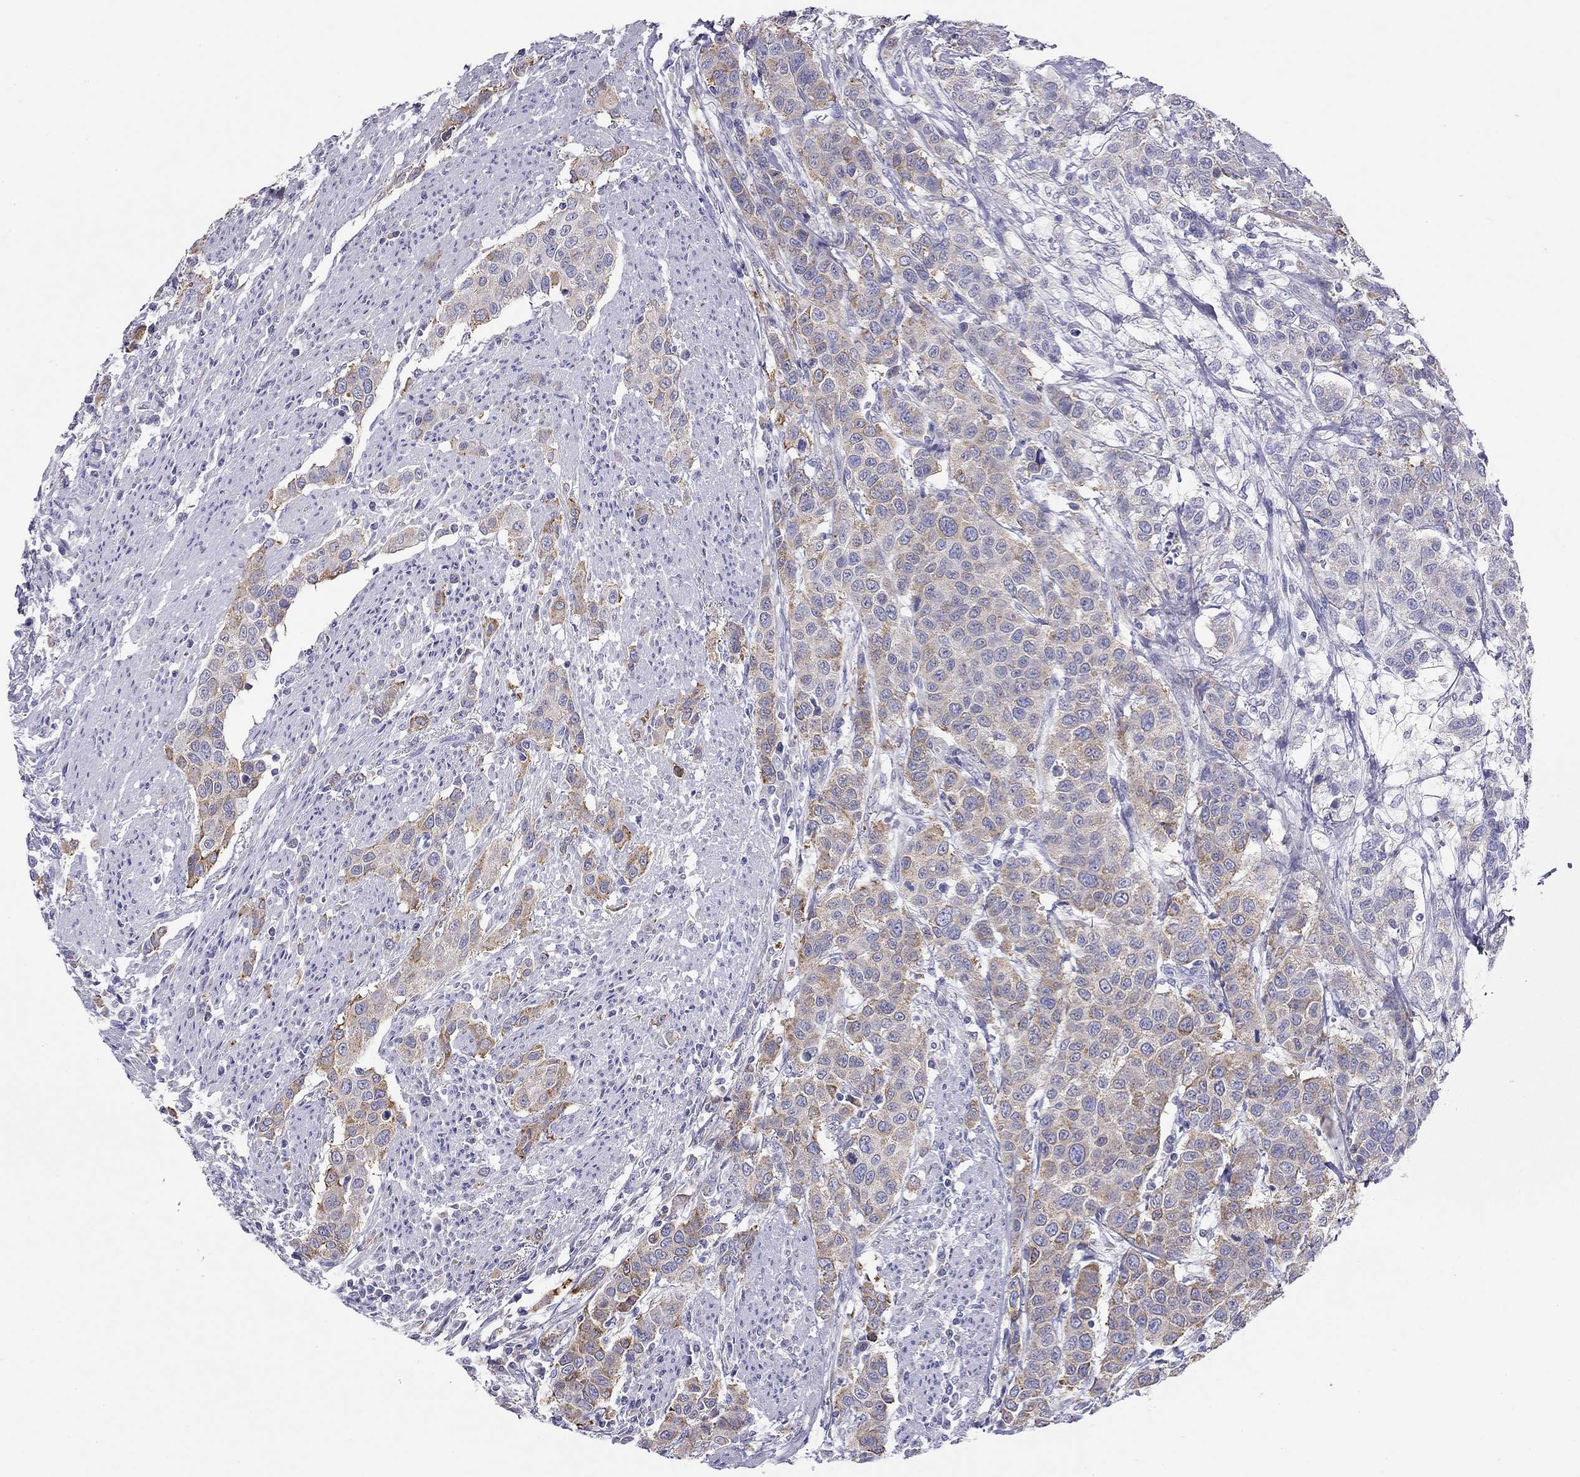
{"staining": {"intensity": "moderate", "quantity": "25%-75%", "location": "cytoplasmic/membranous"}, "tissue": "urothelial cancer", "cell_type": "Tumor cells", "image_type": "cancer", "snomed": [{"axis": "morphology", "description": "Urothelial carcinoma, High grade"}, {"axis": "topography", "description": "Urinary bladder"}], "caption": "High-grade urothelial carcinoma was stained to show a protein in brown. There is medium levels of moderate cytoplasmic/membranous expression in approximately 25%-75% of tumor cells.", "gene": "SLC46A2", "patient": {"sex": "female", "age": 58}}